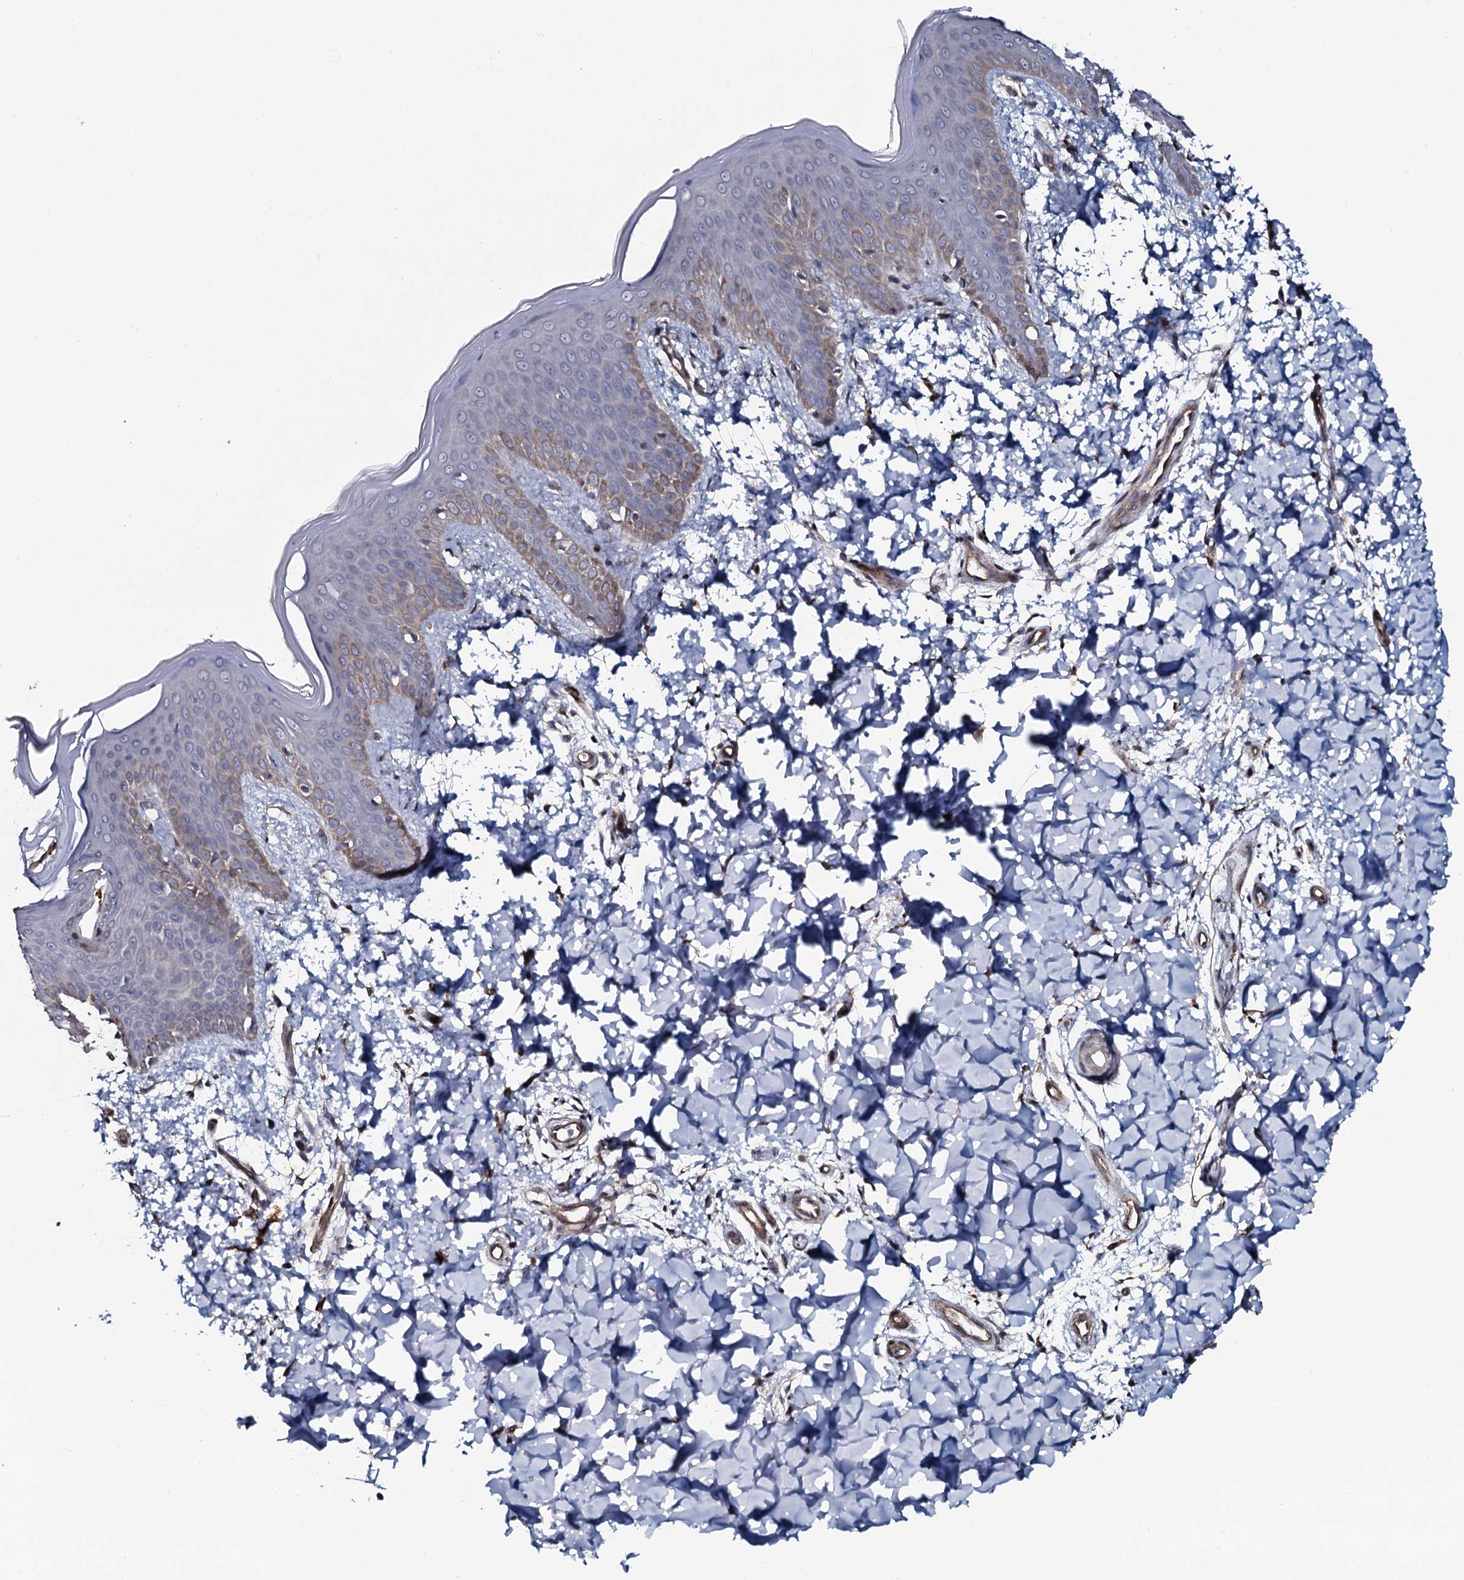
{"staining": {"intensity": "moderate", "quantity": "25%-75%", "location": "cytoplasmic/membranous"}, "tissue": "skin", "cell_type": "Fibroblasts", "image_type": "normal", "snomed": [{"axis": "morphology", "description": "Normal tissue, NOS"}, {"axis": "topography", "description": "Skin"}], "caption": "Immunohistochemical staining of unremarkable skin exhibits moderate cytoplasmic/membranous protein staining in approximately 25%-75% of fibroblasts.", "gene": "KCTD4", "patient": {"sex": "male", "age": 36}}